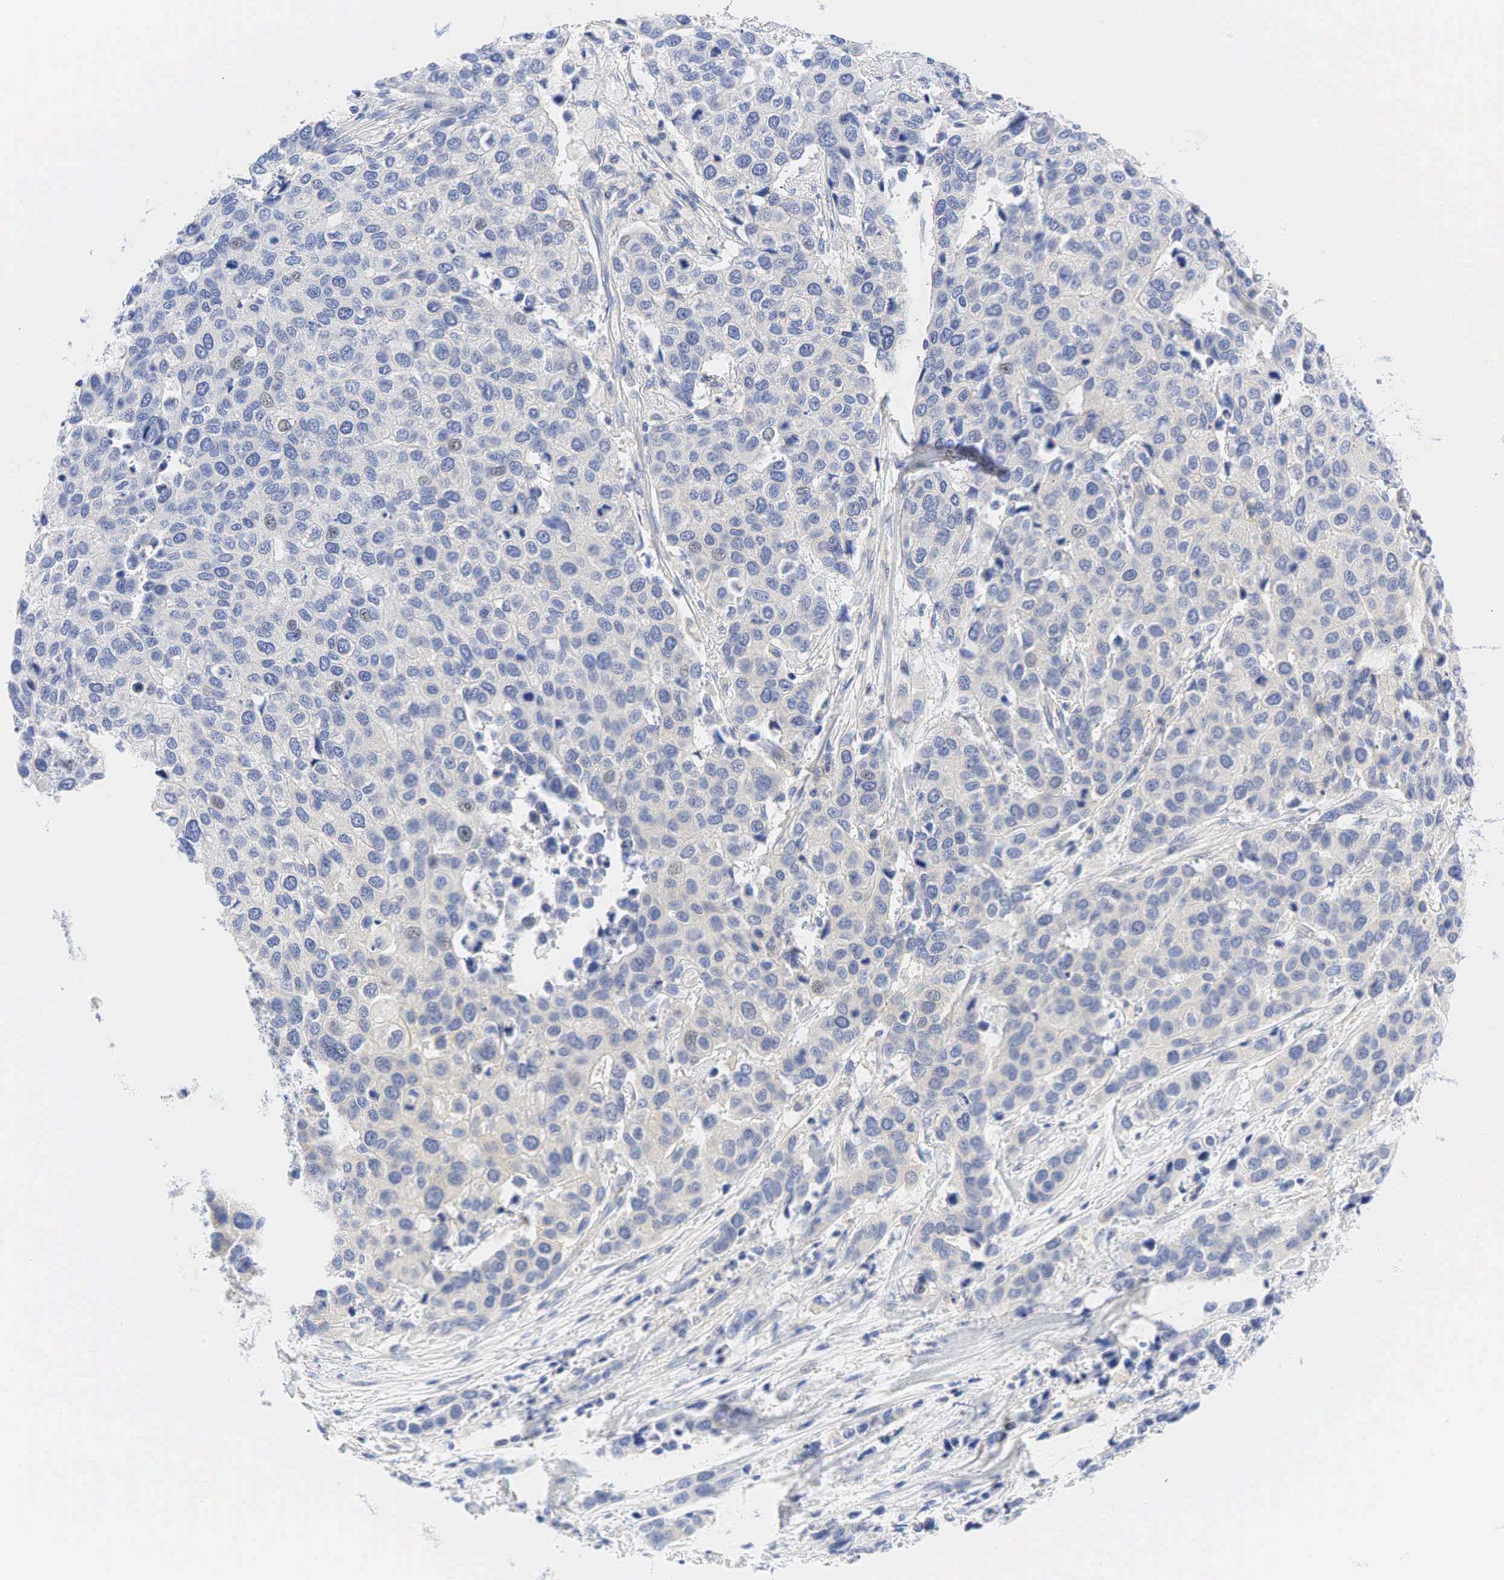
{"staining": {"intensity": "negative", "quantity": "none", "location": "none"}, "tissue": "cervical cancer", "cell_type": "Tumor cells", "image_type": "cancer", "snomed": [{"axis": "morphology", "description": "Squamous cell carcinoma, NOS"}, {"axis": "topography", "description": "Cervix"}], "caption": "An immunohistochemistry image of cervical cancer (squamous cell carcinoma) is shown. There is no staining in tumor cells of cervical cancer (squamous cell carcinoma).", "gene": "AR", "patient": {"sex": "female", "age": 54}}